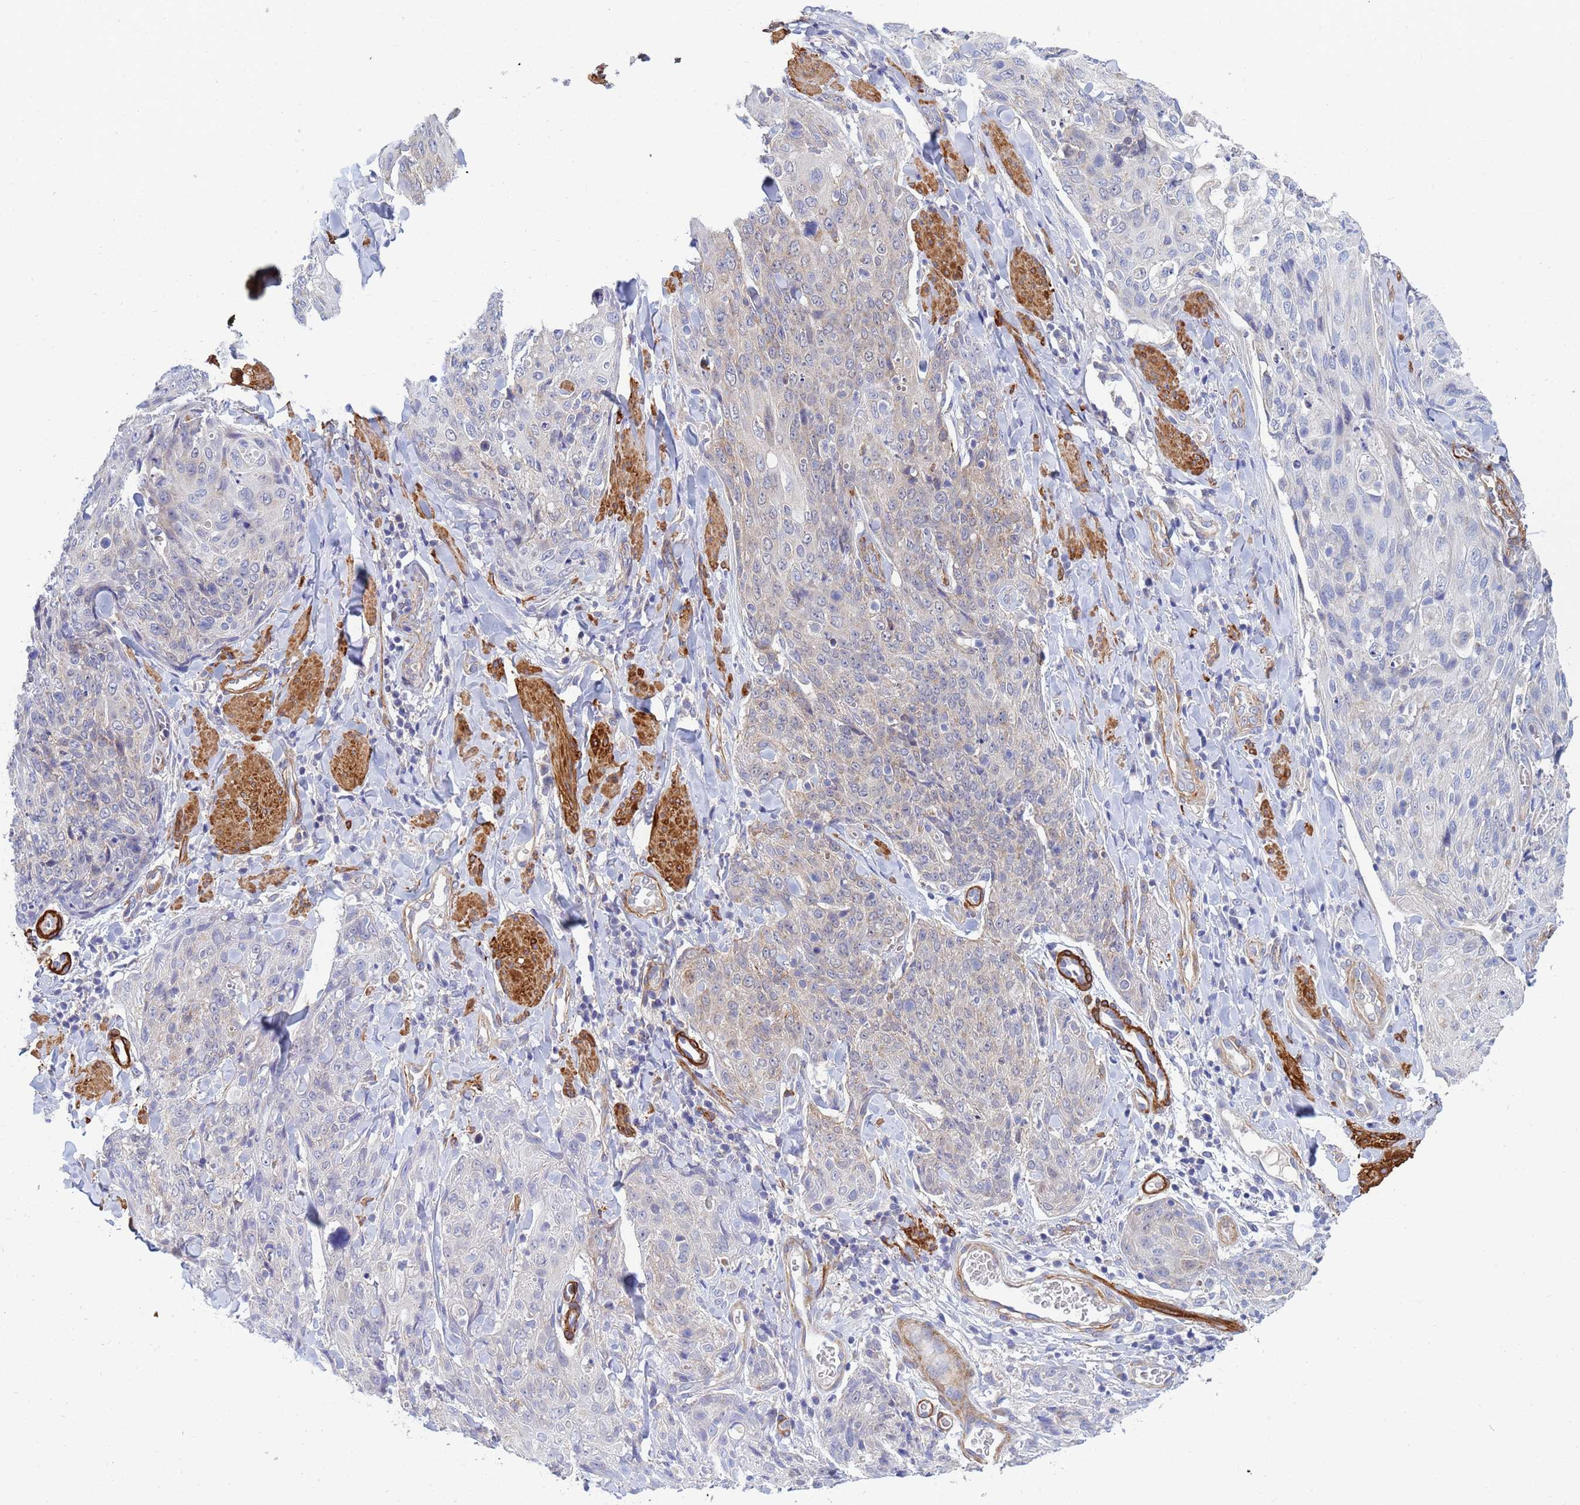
{"staining": {"intensity": "weak", "quantity": "<25%", "location": "cytoplasmic/membranous"}, "tissue": "skin cancer", "cell_type": "Tumor cells", "image_type": "cancer", "snomed": [{"axis": "morphology", "description": "Squamous cell carcinoma, NOS"}, {"axis": "topography", "description": "Skin"}, {"axis": "topography", "description": "Vulva"}], "caption": "This is an immunohistochemistry (IHC) photomicrograph of skin cancer (squamous cell carcinoma). There is no positivity in tumor cells.", "gene": "SDR39U1", "patient": {"sex": "female", "age": 85}}